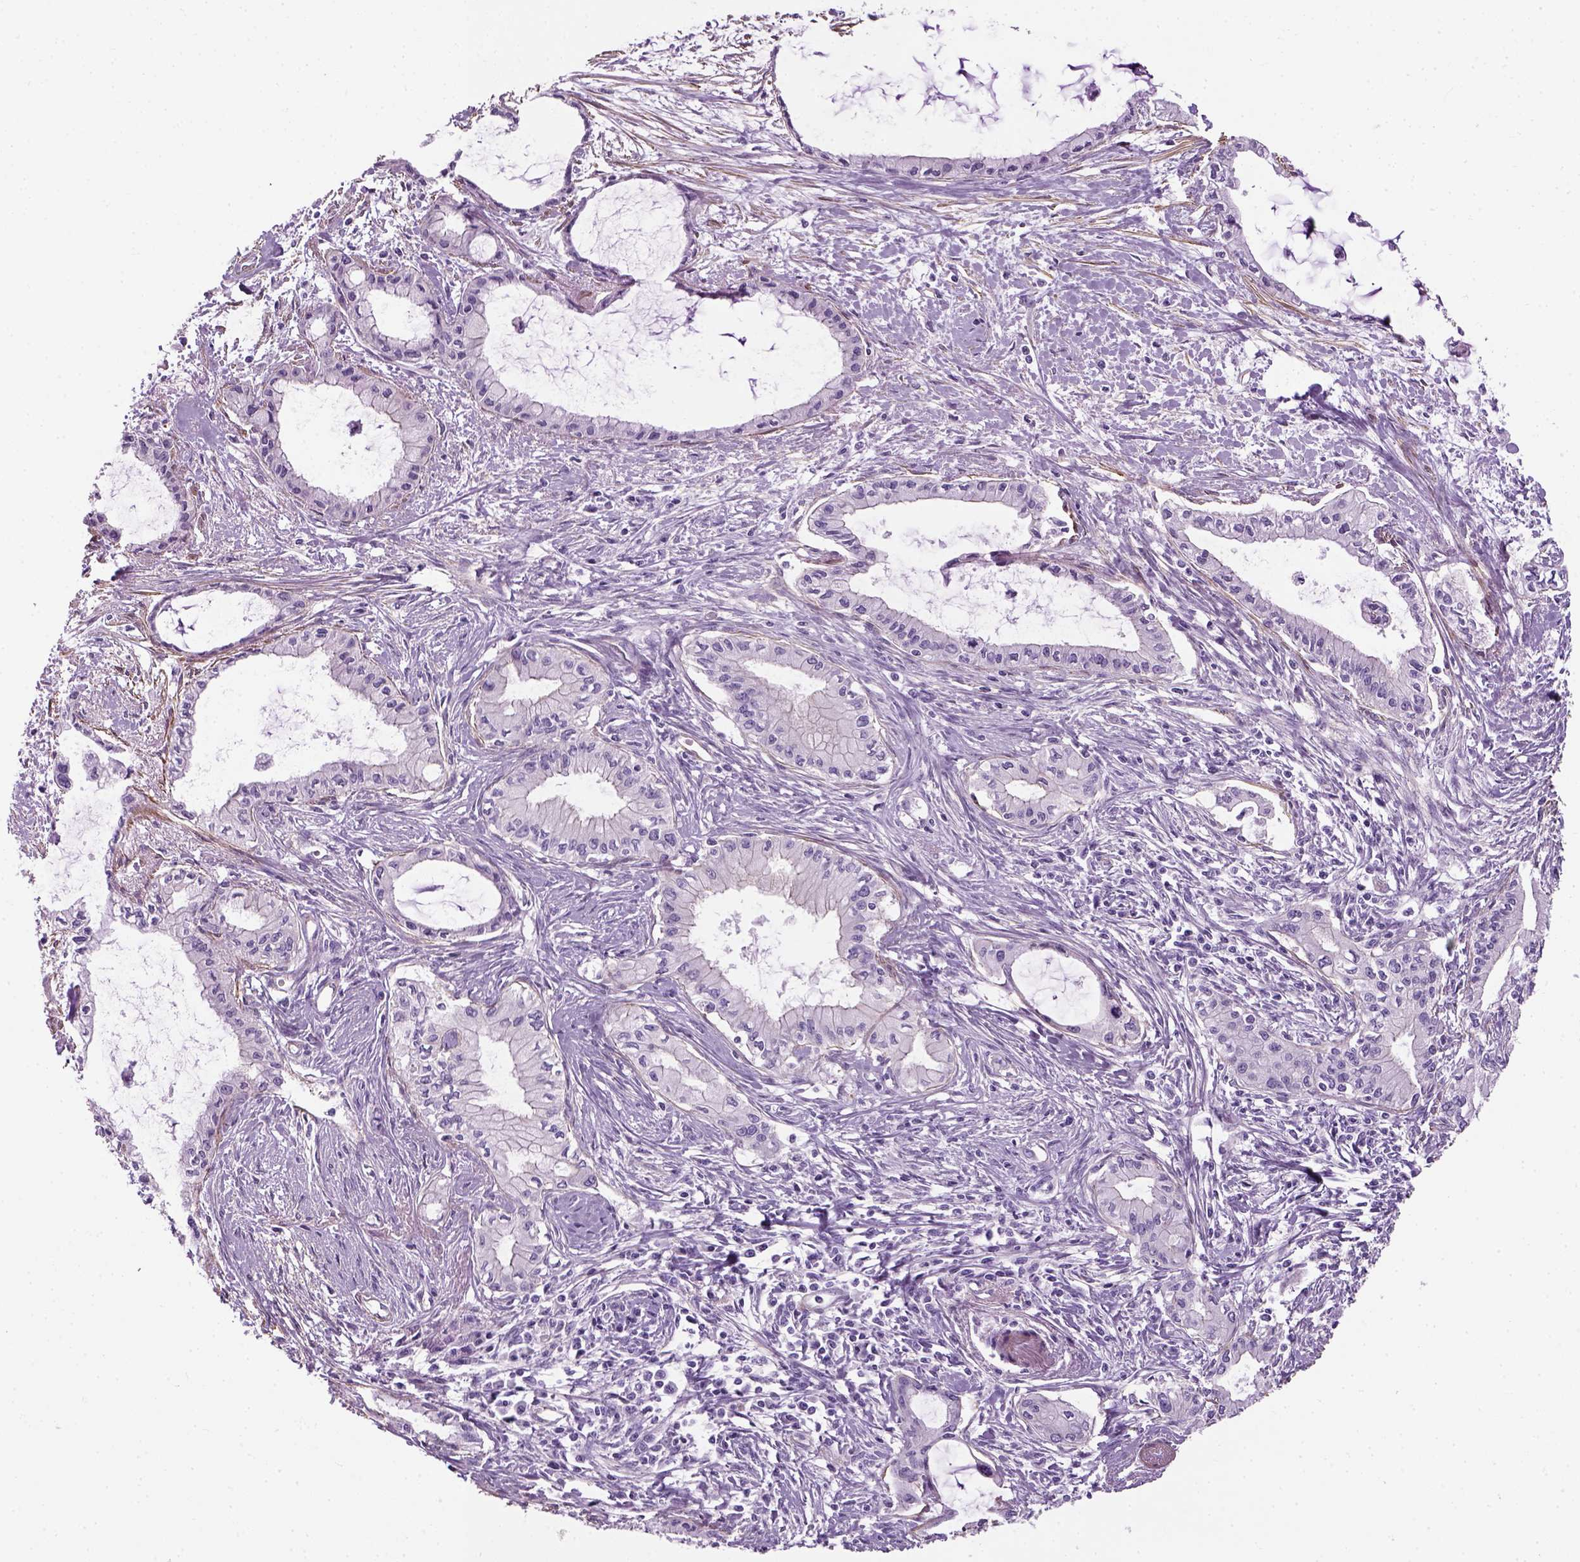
{"staining": {"intensity": "negative", "quantity": "none", "location": "none"}, "tissue": "pancreatic cancer", "cell_type": "Tumor cells", "image_type": "cancer", "snomed": [{"axis": "morphology", "description": "Adenocarcinoma, NOS"}, {"axis": "topography", "description": "Pancreas"}], "caption": "An immunohistochemistry (IHC) histopathology image of adenocarcinoma (pancreatic) is shown. There is no staining in tumor cells of adenocarcinoma (pancreatic). (Stains: DAB immunohistochemistry (IHC) with hematoxylin counter stain, Microscopy: brightfield microscopy at high magnification).", "gene": "FAM161A", "patient": {"sex": "male", "age": 48}}